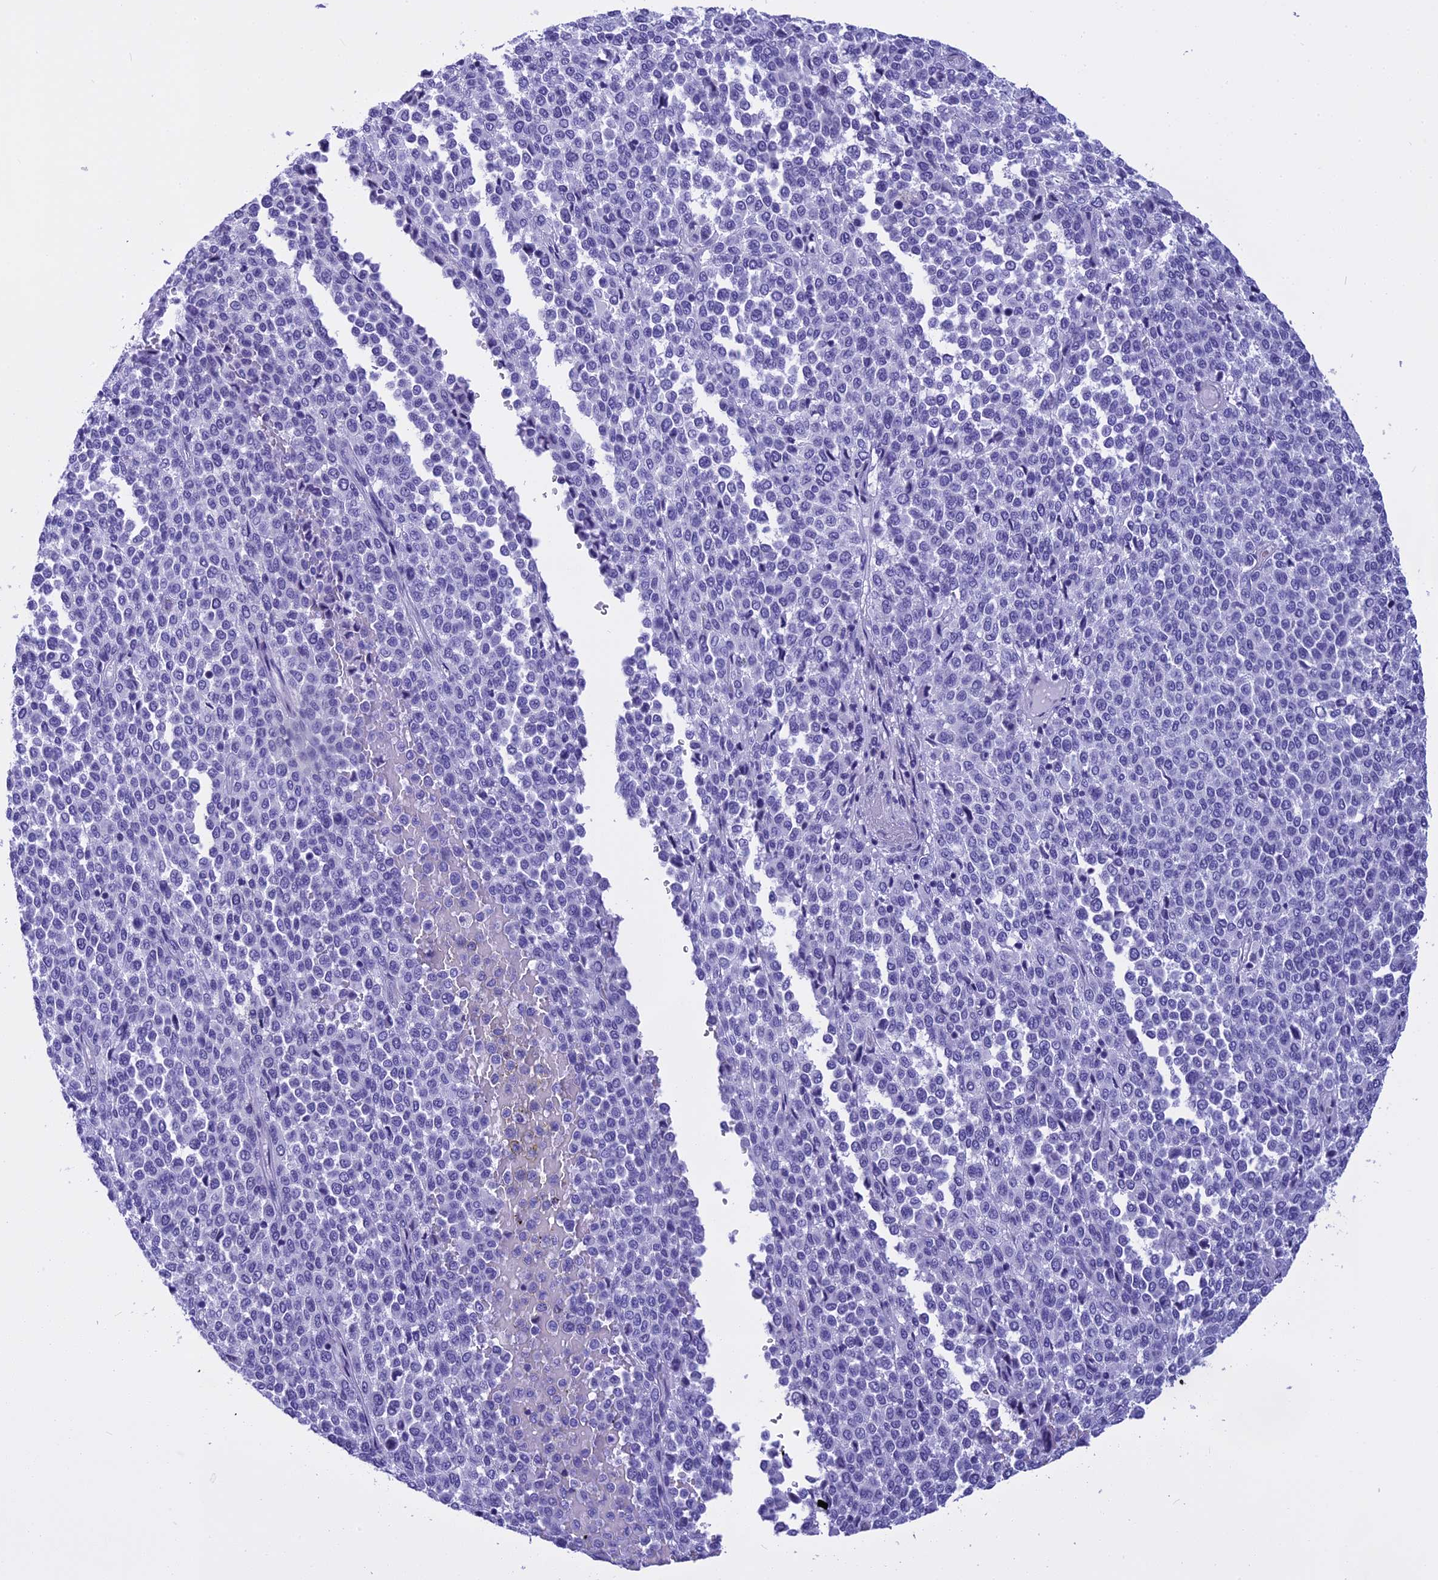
{"staining": {"intensity": "negative", "quantity": "none", "location": "none"}, "tissue": "melanoma", "cell_type": "Tumor cells", "image_type": "cancer", "snomed": [{"axis": "morphology", "description": "Malignant melanoma, Metastatic site"}, {"axis": "topography", "description": "Pancreas"}], "caption": "An immunohistochemistry micrograph of malignant melanoma (metastatic site) is shown. There is no staining in tumor cells of malignant melanoma (metastatic site).", "gene": "KCTD14", "patient": {"sex": "female", "age": 30}}